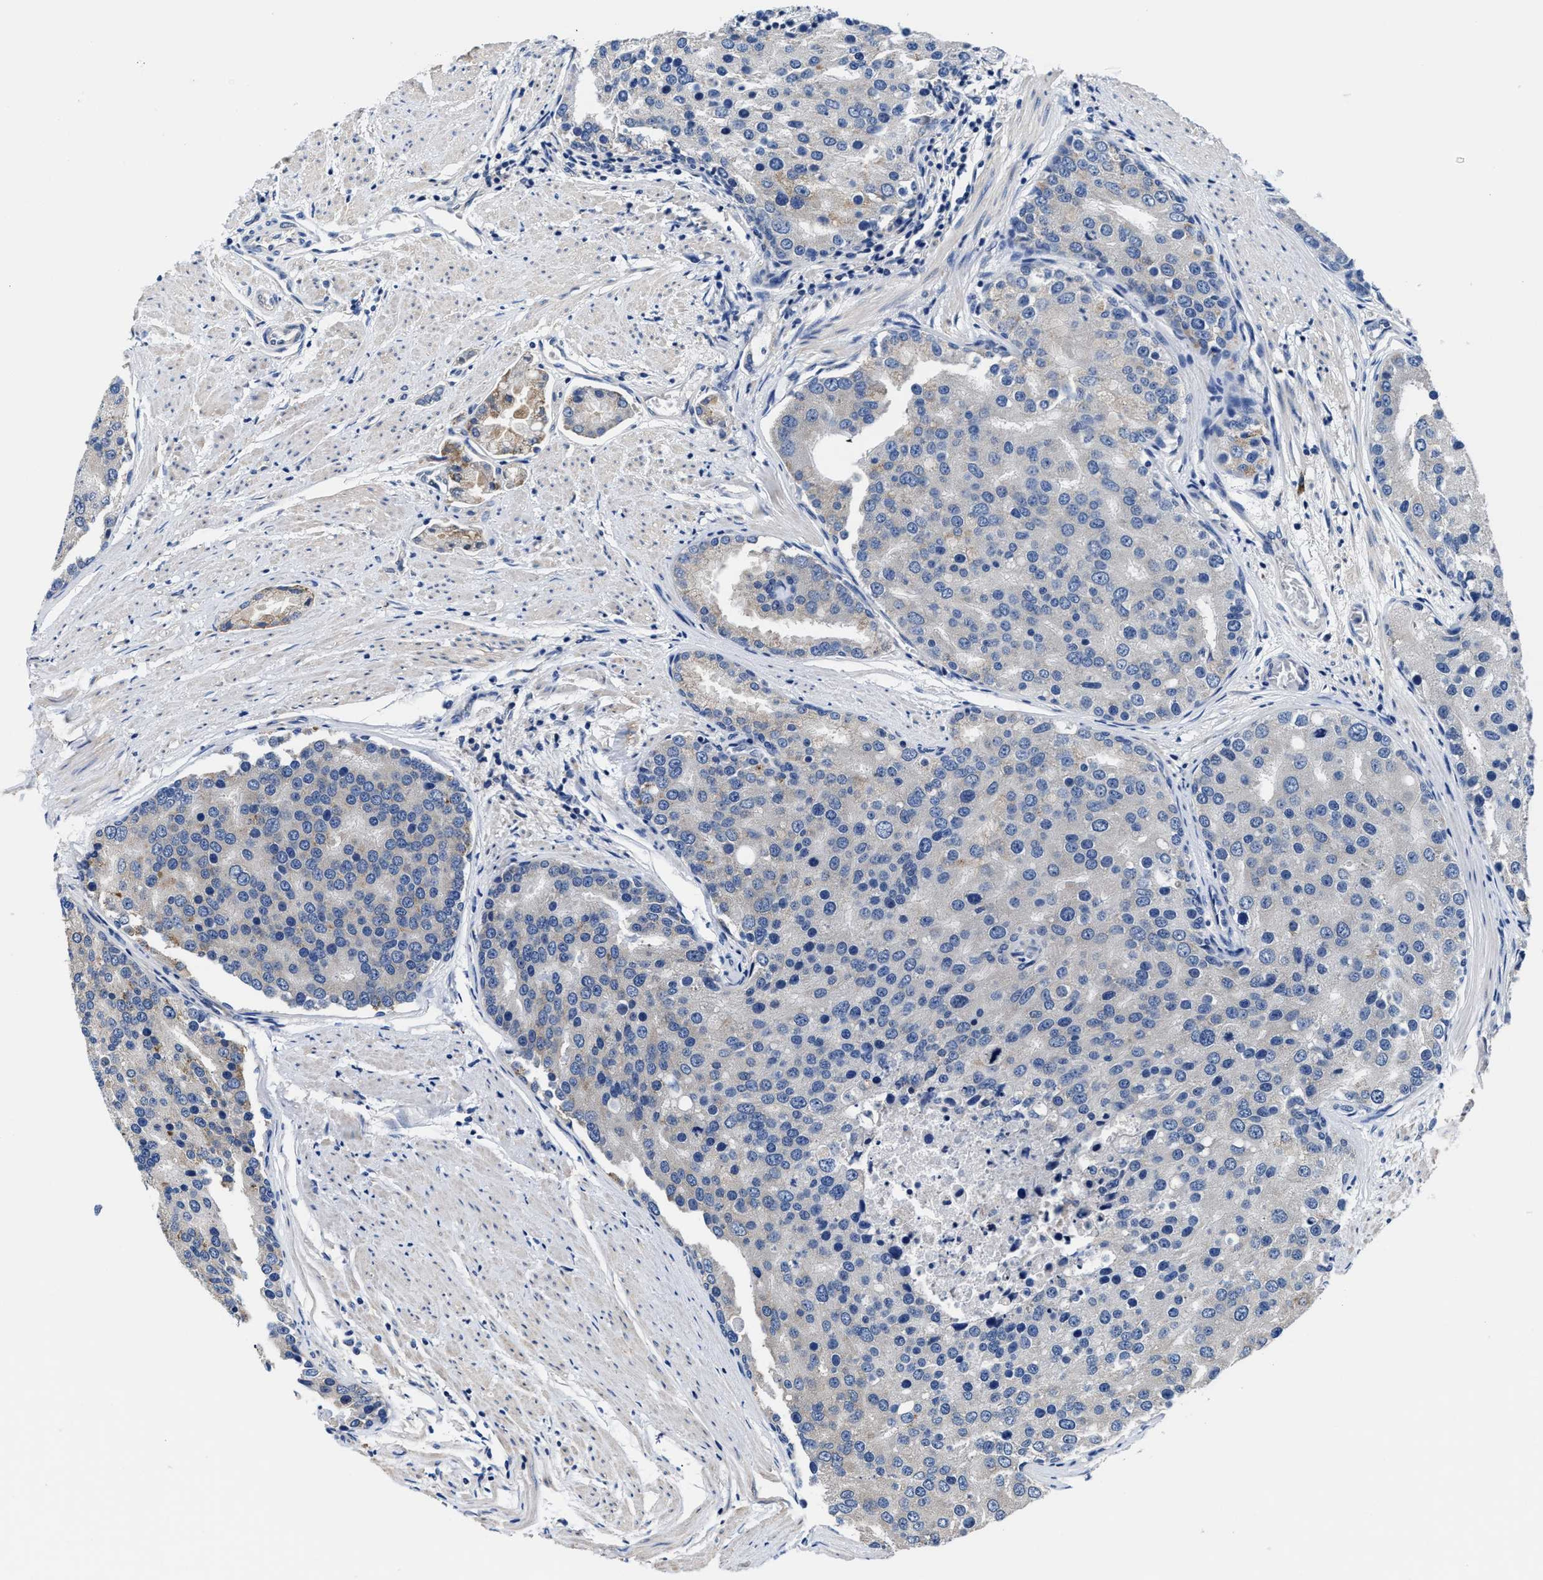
{"staining": {"intensity": "negative", "quantity": "none", "location": "none"}, "tissue": "prostate cancer", "cell_type": "Tumor cells", "image_type": "cancer", "snomed": [{"axis": "morphology", "description": "Adenocarcinoma, High grade"}, {"axis": "topography", "description": "Prostate"}], "caption": "There is no significant positivity in tumor cells of prostate cancer (high-grade adenocarcinoma).", "gene": "SRPK2", "patient": {"sex": "male", "age": 50}}